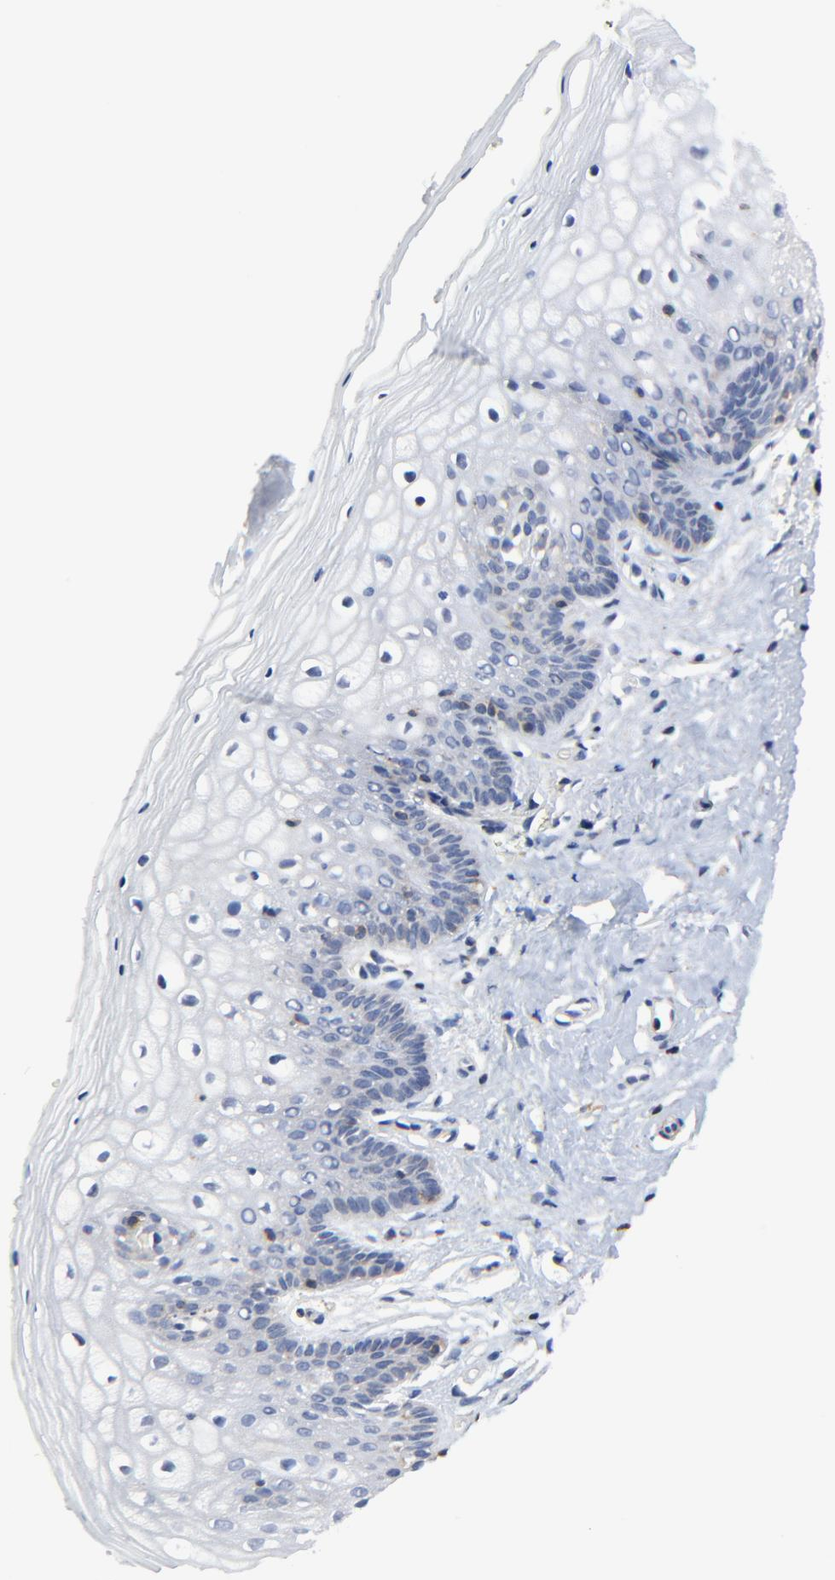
{"staining": {"intensity": "negative", "quantity": "none", "location": "none"}, "tissue": "vagina", "cell_type": "Squamous epithelial cells", "image_type": "normal", "snomed": [{"axis": "morphology", "description": "Normal tissue, NOS"}, {"axis": "topography", "description": "Vagina"}], "caption": "This is an IHC micrograph of benign vagina. There is no staining in squamous epithelial cells.", "gene": "SKAP1", "patient": {"sex": "female", "age": 46}}